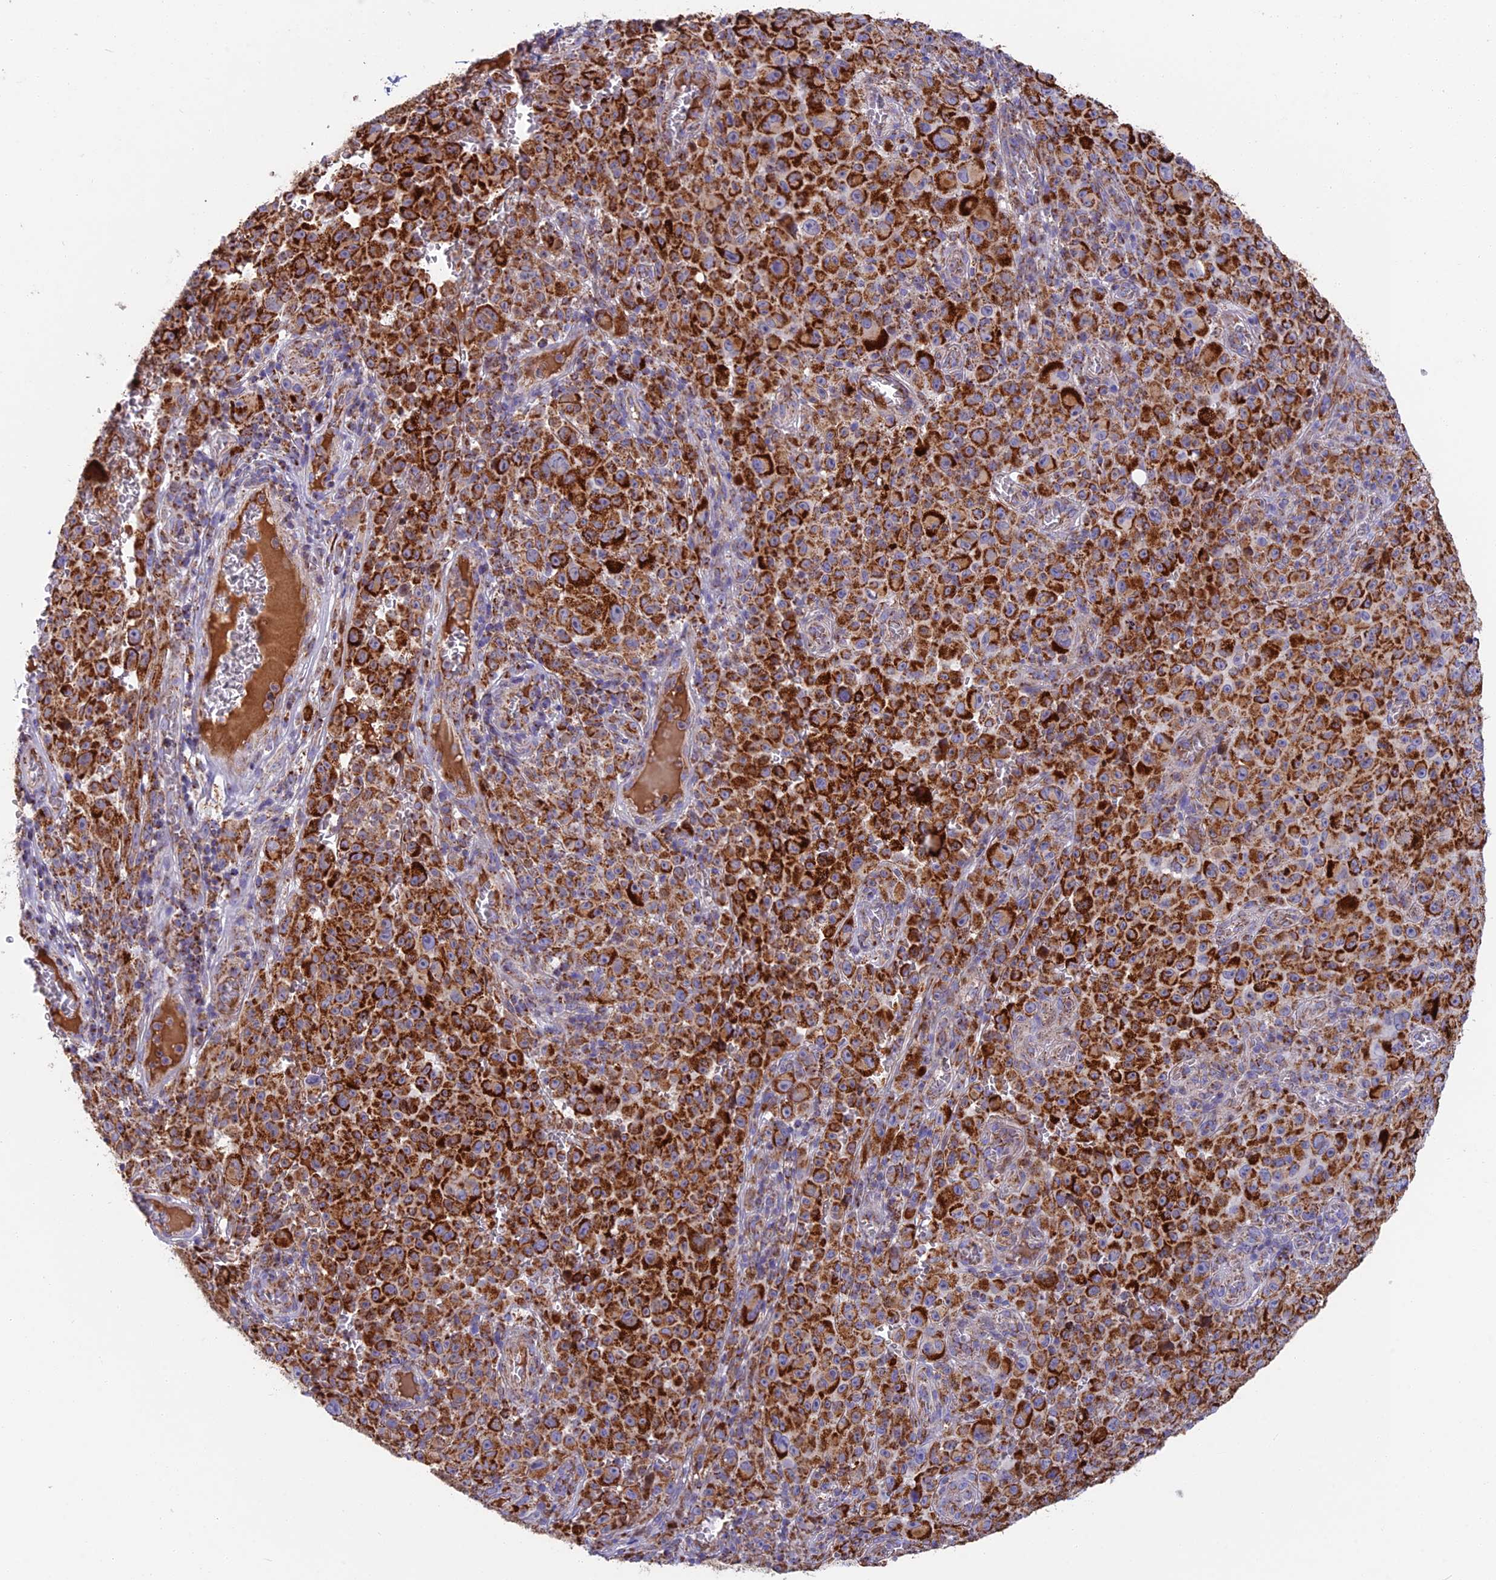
{"staining": {"intensity": "strong", "quantity": ">75%", "location": "cytoplasmic/membranous"}, "tissue": "melanoma", "cell_type": "Tumor cells", "image_type": "cancer", "snomed": [{"axis": "morphology", "description": "Malignant melanoma, NOS"}, {"axis": "topography", "description": "Skin"}], "caption": "A high amount of strong cytoplasmic/membranous positivity is appreciated in about >75% of tumor cells in melanoma tissue.", "gene": "CS", "patient": {"sex": "female", "age": 82}}